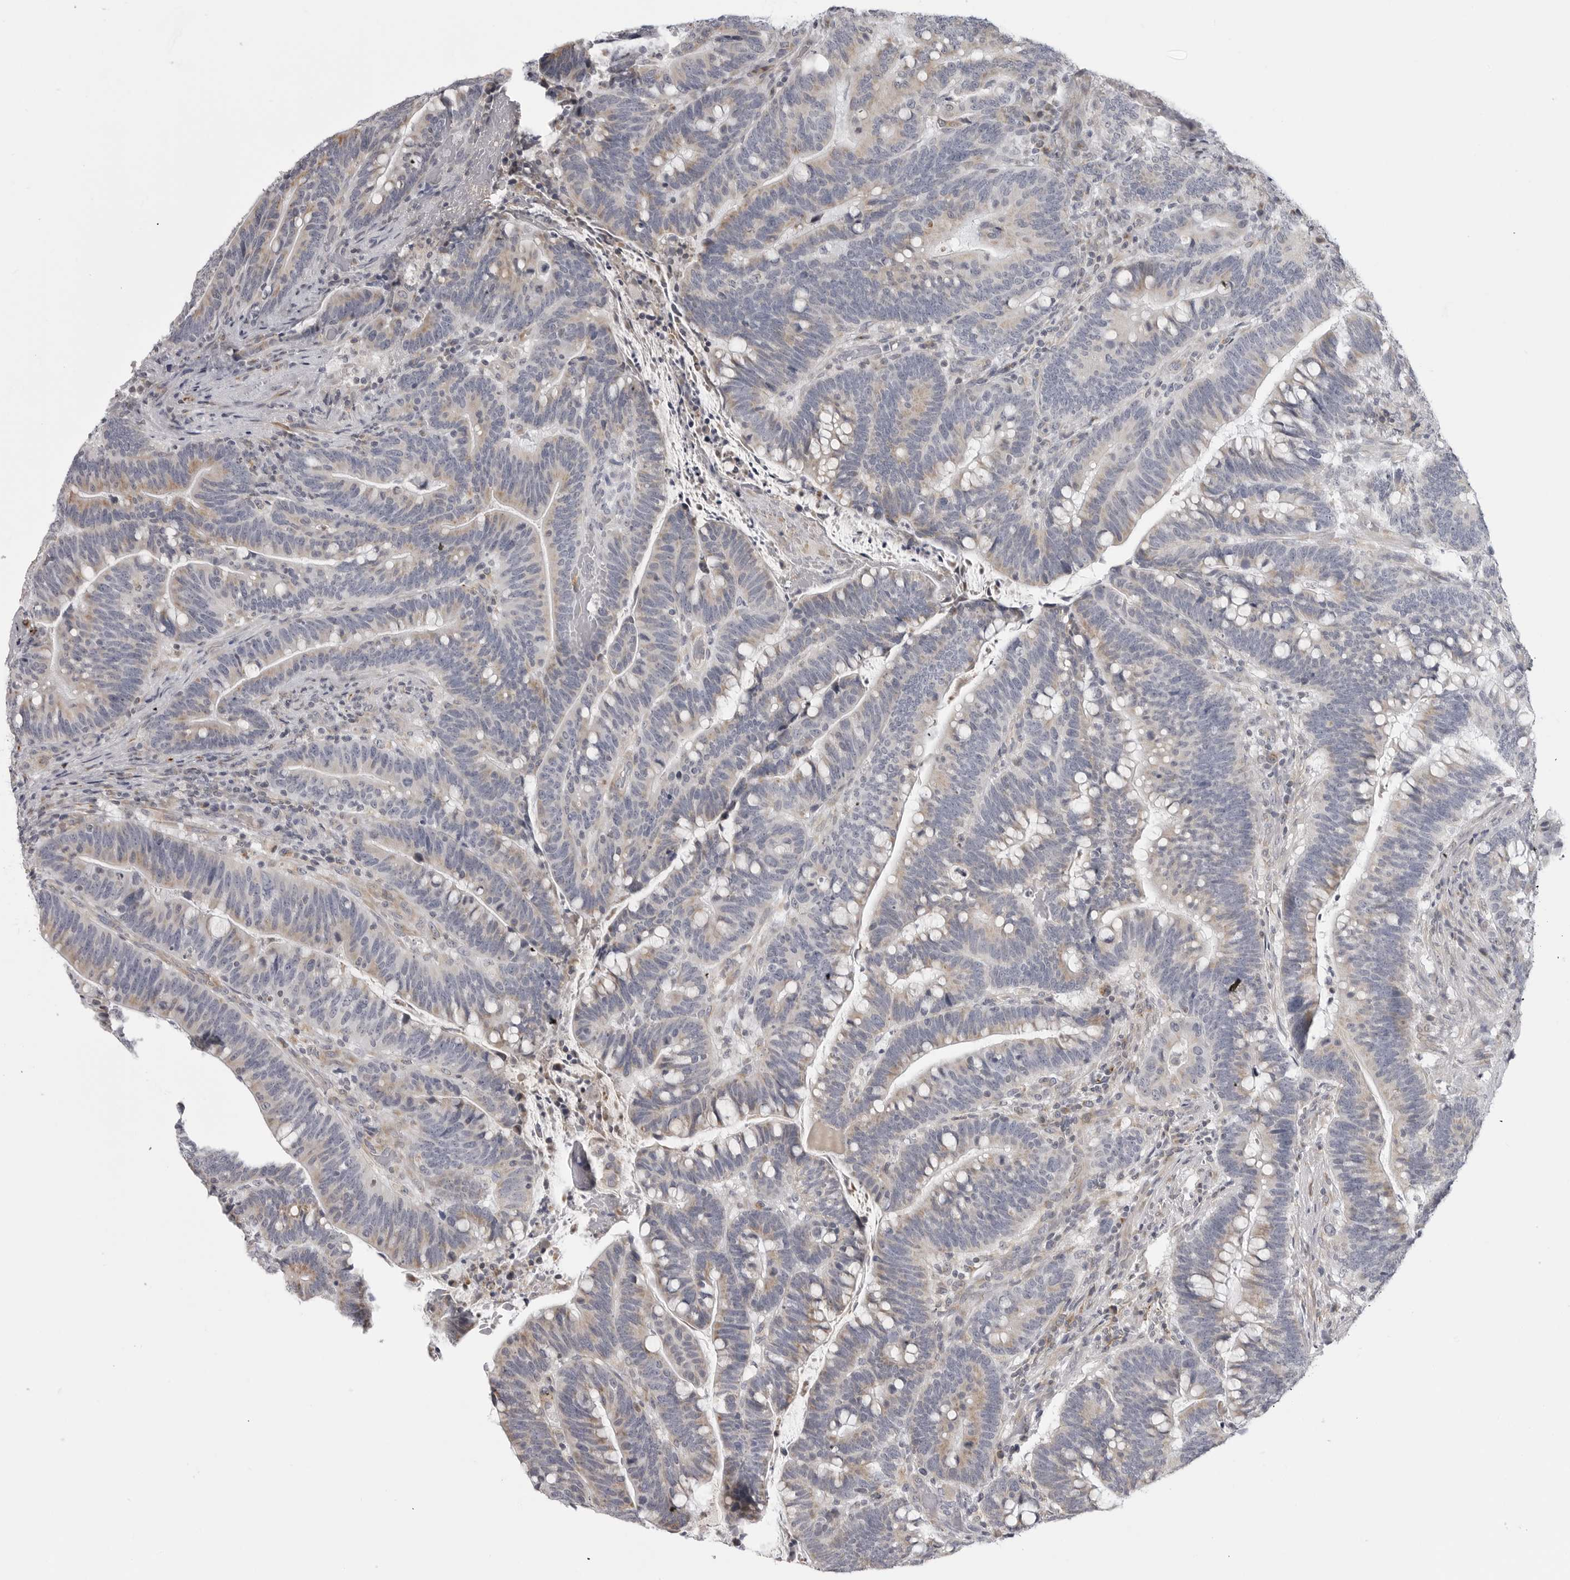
{"staining": {"intensity": "weak", "quantity": "<25%", "location": "cytoplasmic/membranous"}, "tissue": "colorectal cancer", "cell_type": "Tumor cells", "image_type": "cancer", "snomed": [{"axis": "morphology", "description": "Adenocarcinoma, NOS"}, {"axis": "topography", "description": "Colon"}], "caption": "Tumor cells show no significant protein expression in colorectal adenocarcinoma. Brightfield microscopy of immunohistochemistry stained with DAB (3,3'-diaminobenzidine) (brown) and hematoxylin (blue), captured at high magnification.", "gene": "MAP7D1", "patient": {"sex": "female", "age": 66}}